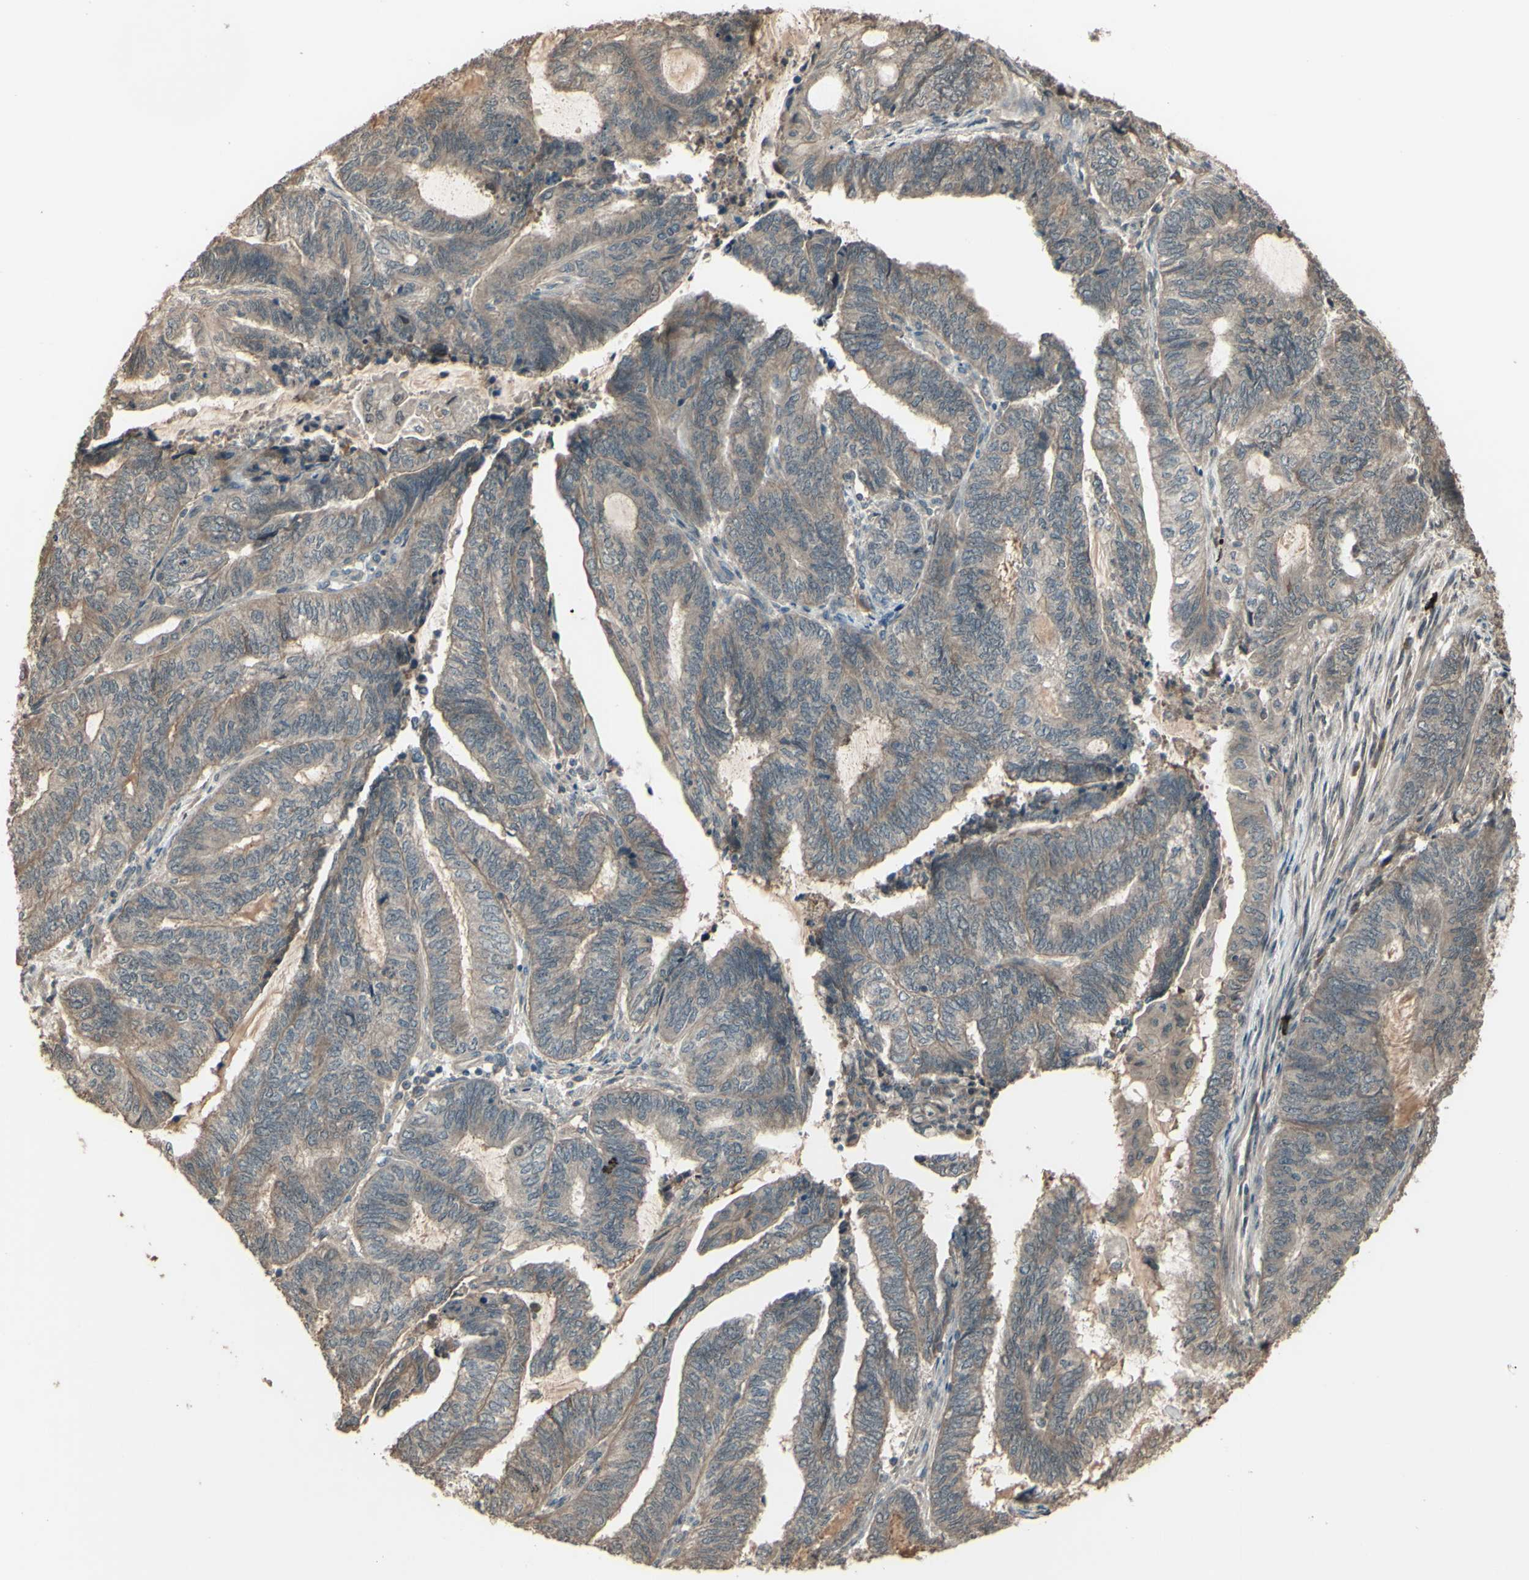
{"staining": {"intensity": "weak", "quantity": ">75%", "location": "cytoplasmic/membranous"}, "tissue": "endometrial cancer", "cell_type": "Tumor cells", "image_type": "cancer", "snomed": [{"axis": "morphology", "description": "Adenocarcinoma, NOS"}, {"axis": "topography", "description": "Uterus"}, {"axis": "topography", "description": "Endometrium"}], "caption": "Weak cytoplasmic/membranous staining is seen in approximately >75% of tumor cells in endometrial adenocarcinoma. (DAB (3,3'-diaminobenzidine) IHC, brown staining for protein, blue staining for nuclei).", "gene": "GNAS", "patient": {"sex": "female", "age": 70}}